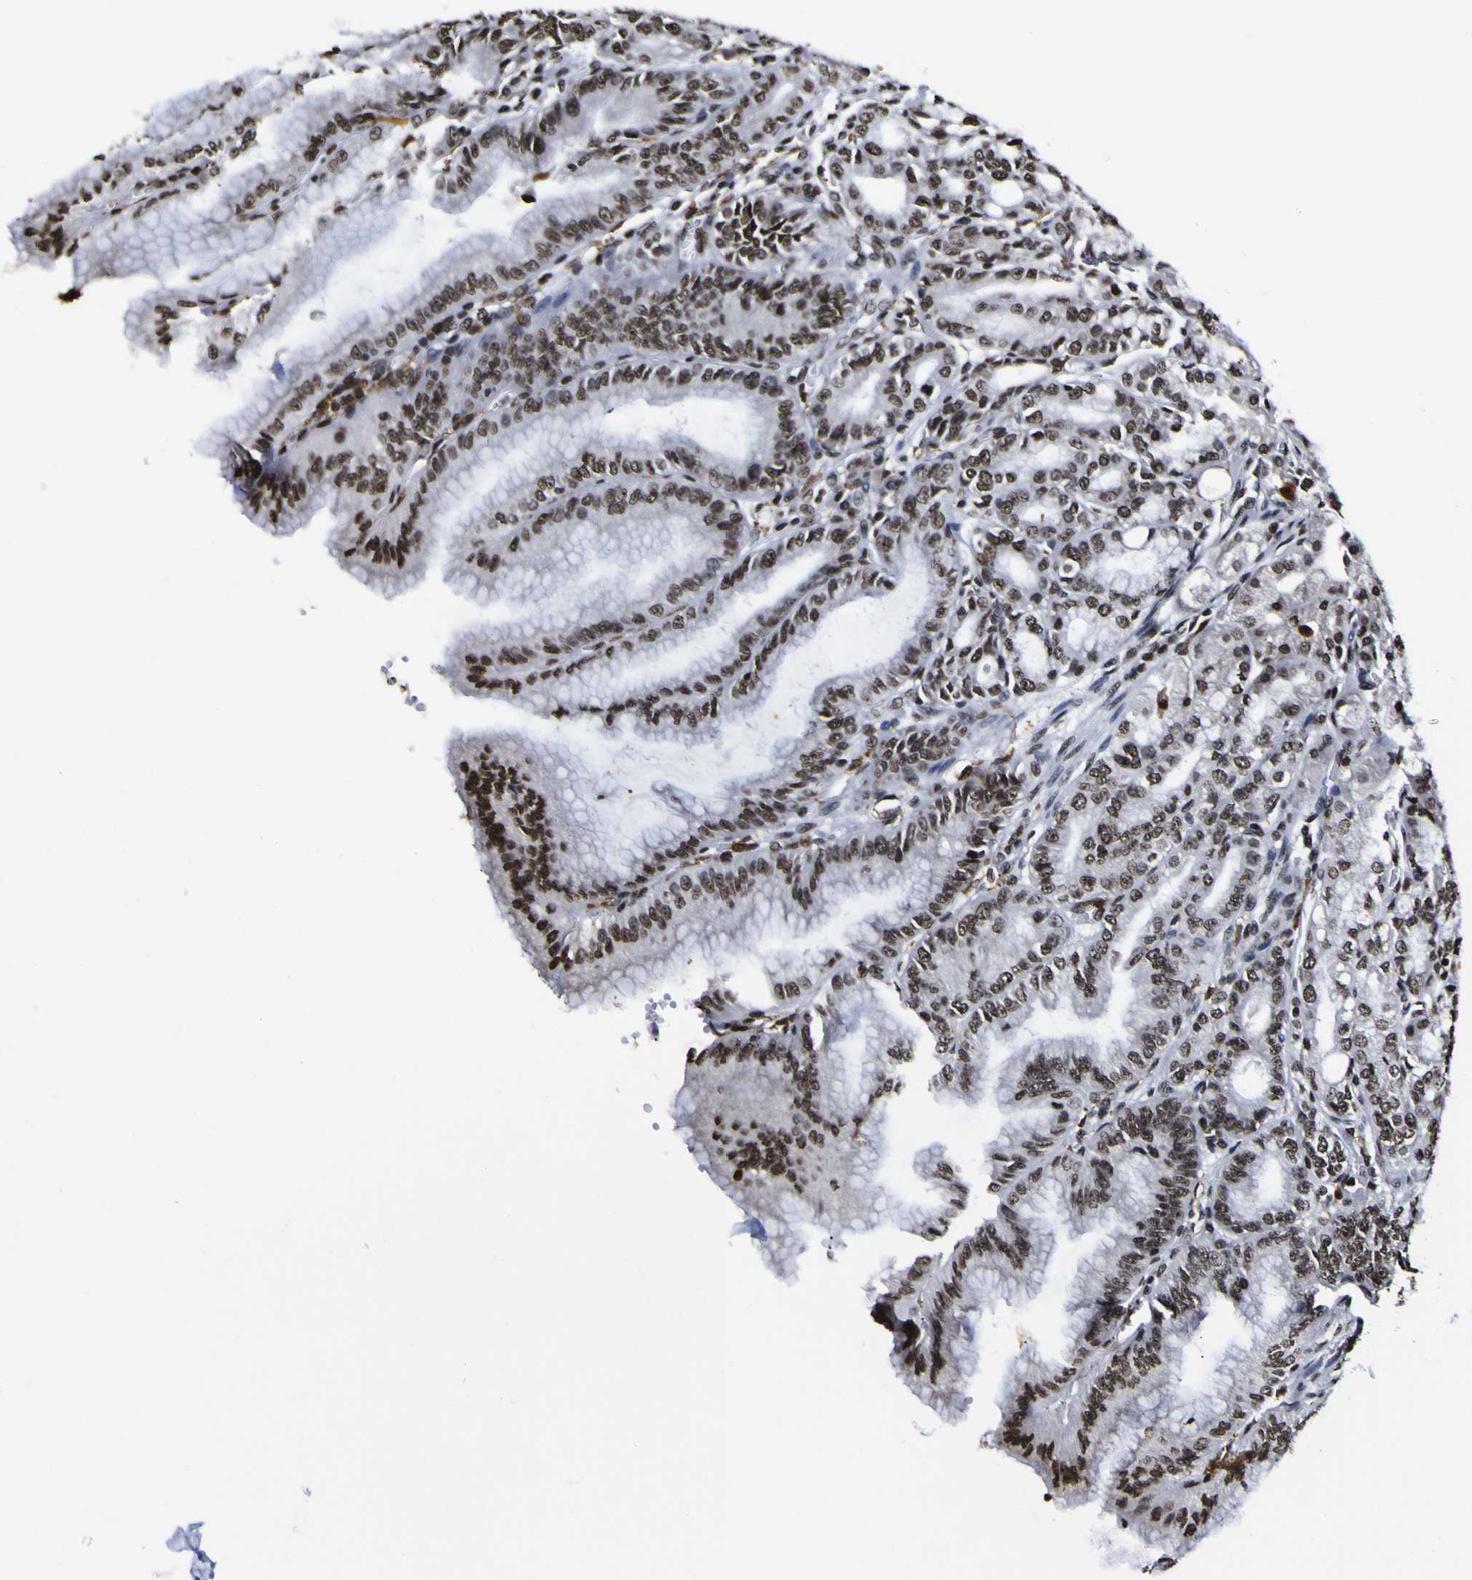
{"staining": {"intensity": "strong", "quantity": ">75%", "location": "nuclear"}, "tissue": "stomach", "cell_type": "Glandular cells", "image_type": "normal", "snomed": [{"axis": "morphology", "description": "Normal tissue, NOS"}, {"axis": "topography", "description": "Stomach, lower"}], "caption": "An IHC image of normal tissue is shown. Protein staining in brown labels strong nuclear positivity in stomach within glandular cells.", "gene": "PIAS1", "patient": {"sex": "male", "age": 71}}